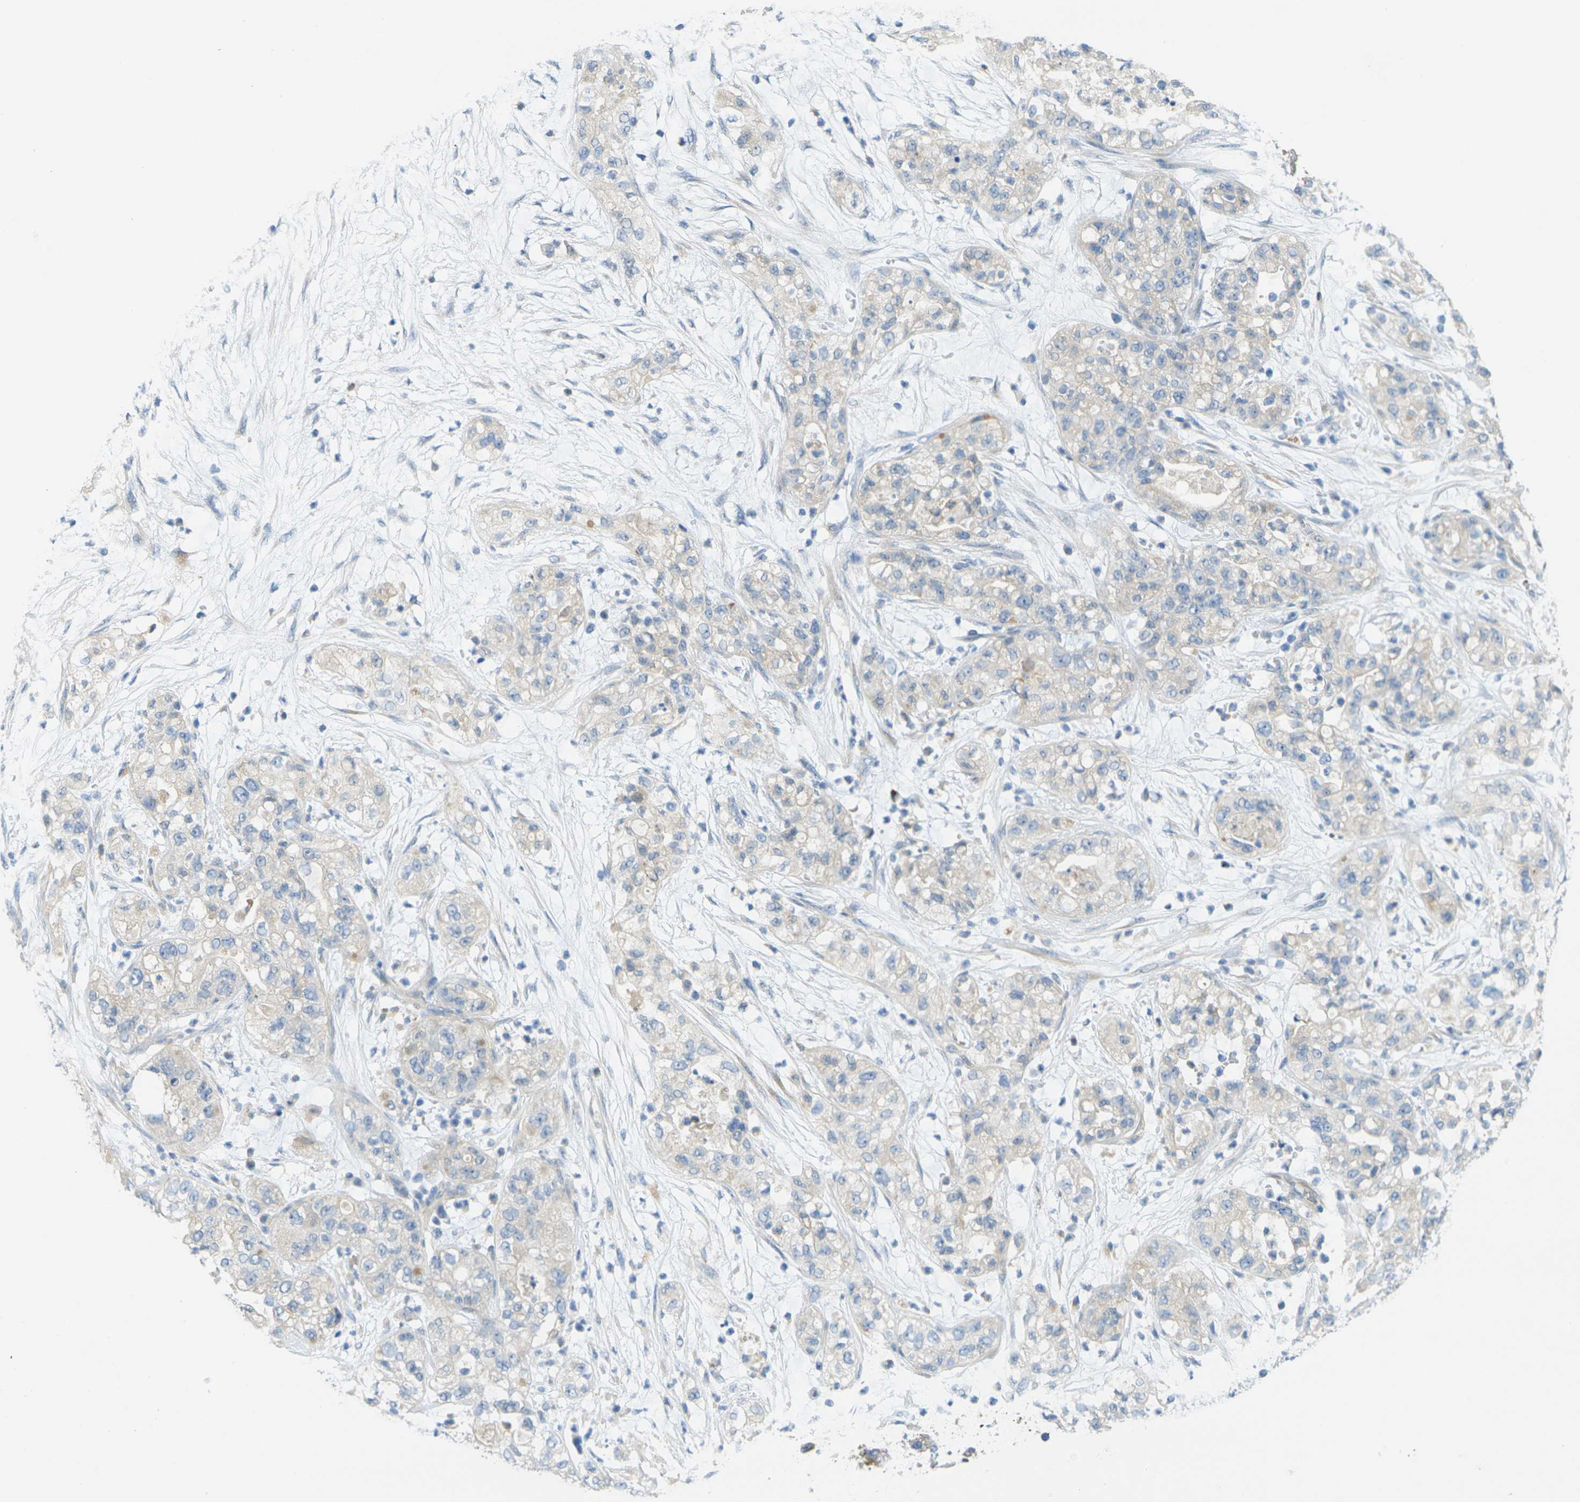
{"staining": {"intensity": "negative", "quantity": "none", "location": "none"}, "tissue": "pancreatic cancer", "cell_type": "Tumor cells", "image_type": "cancer", "snomed": [{"axis": "morphology", "description": "Adenocarcinoma, NOS"}, {"axis": "topography", "description": "Pancreas"}], "caption": "Tumor cells are negative for brown protein staining in pancreatic adenocarcinoma.", "gene": "CYP2C8", "patient": {"sex": "female", "age": 78}}